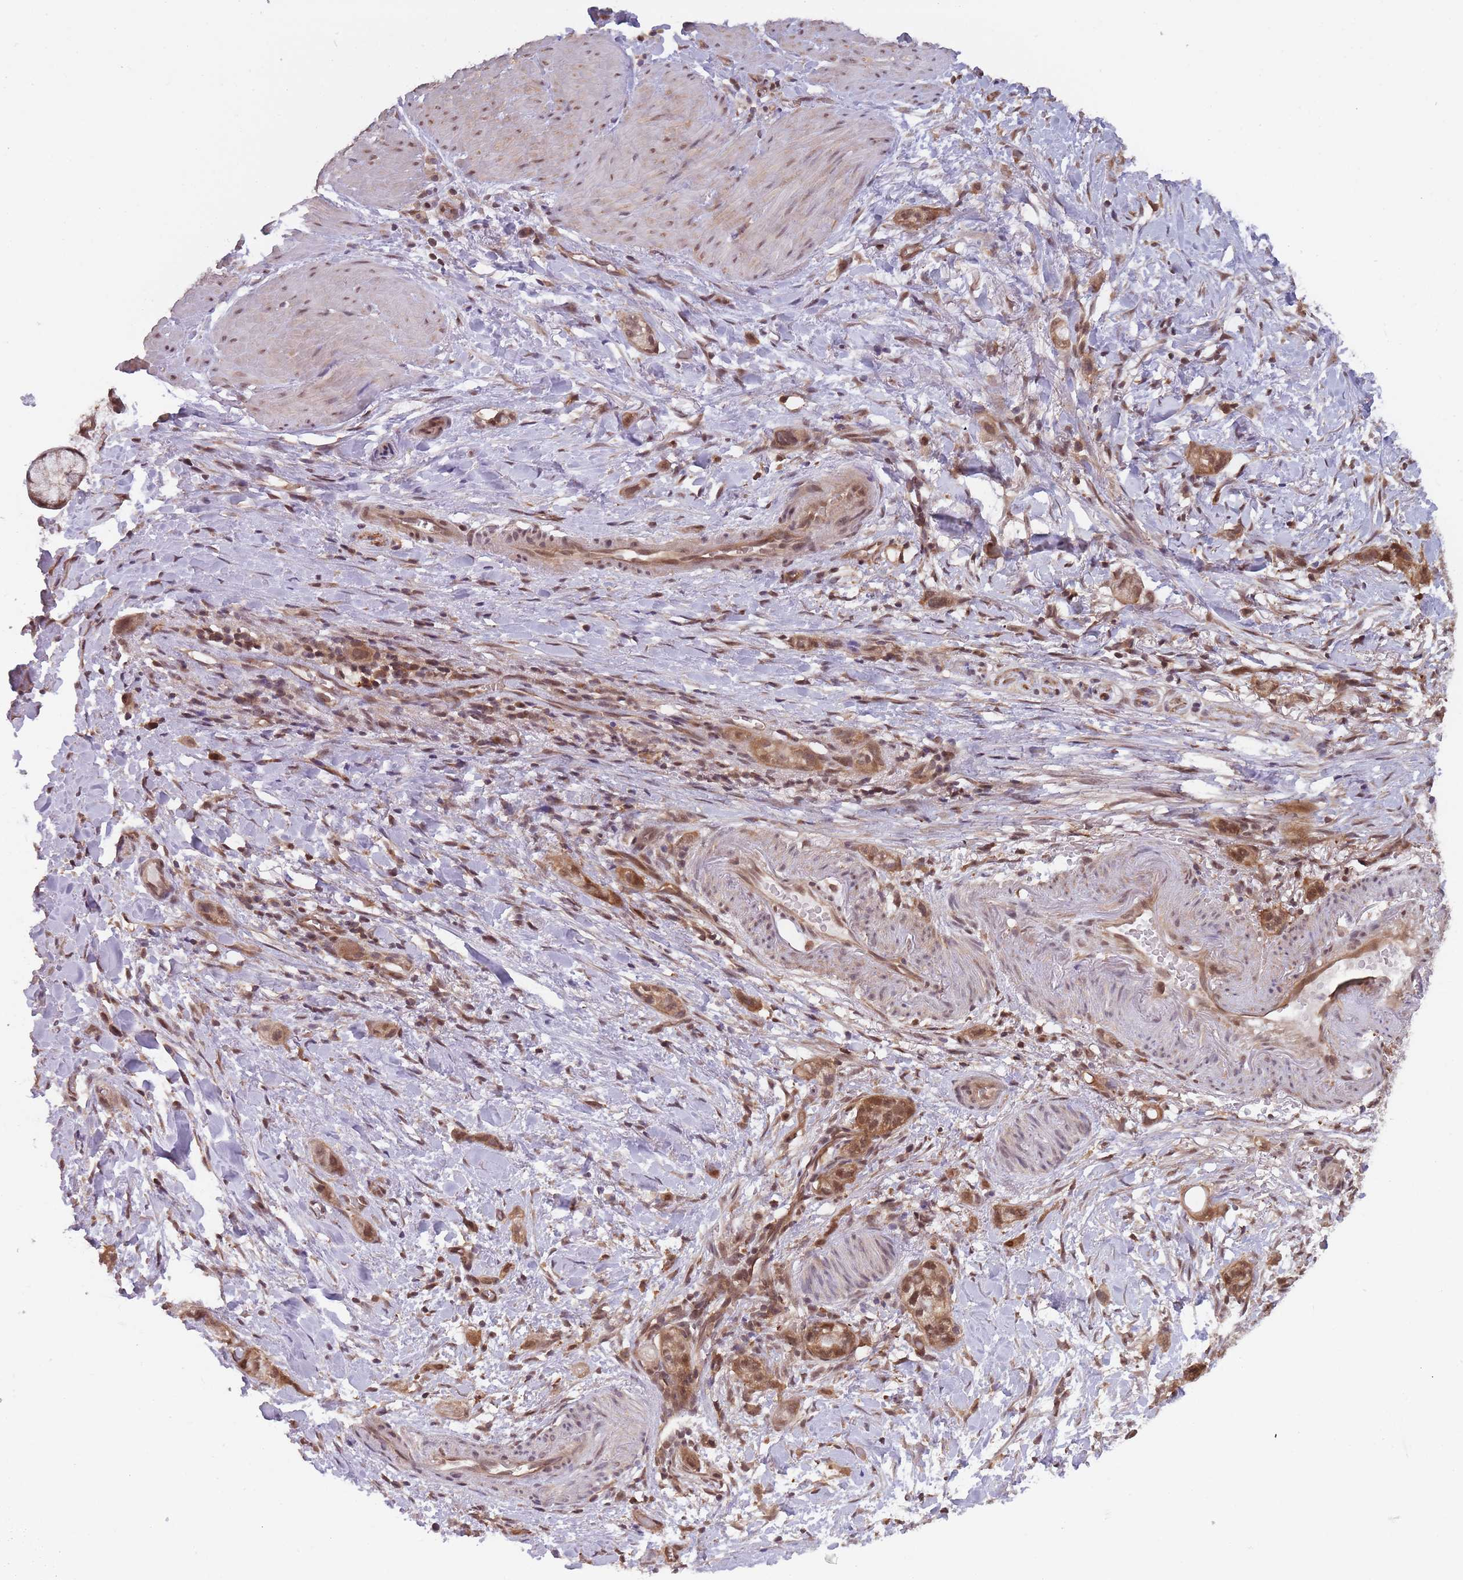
{"staining": {"intensity": "moderate", "quantity": ">75%", "location": "cytoplasmic/membranous,nuclear"}, "tissue": "stomach cancer", "cell_type": "Tumor cells", "image_type": "cancer", "snomed": [{"axis": "morphology", "description": "Adenocarcinoma, NOS"}, {"axis": "topography", "description": "Stomach"}, {"axis": "topography", "description": "Stomach, lower"}], "caption": "The histopathology image shows staining of stomach adenocarcinoma, revealing moderate cytoplasmic/membranous and nuclear protein expression (brown color) within tumor cells.", "gene": "PPP6R3", "patient": {"sex": "female", "age": 48}}